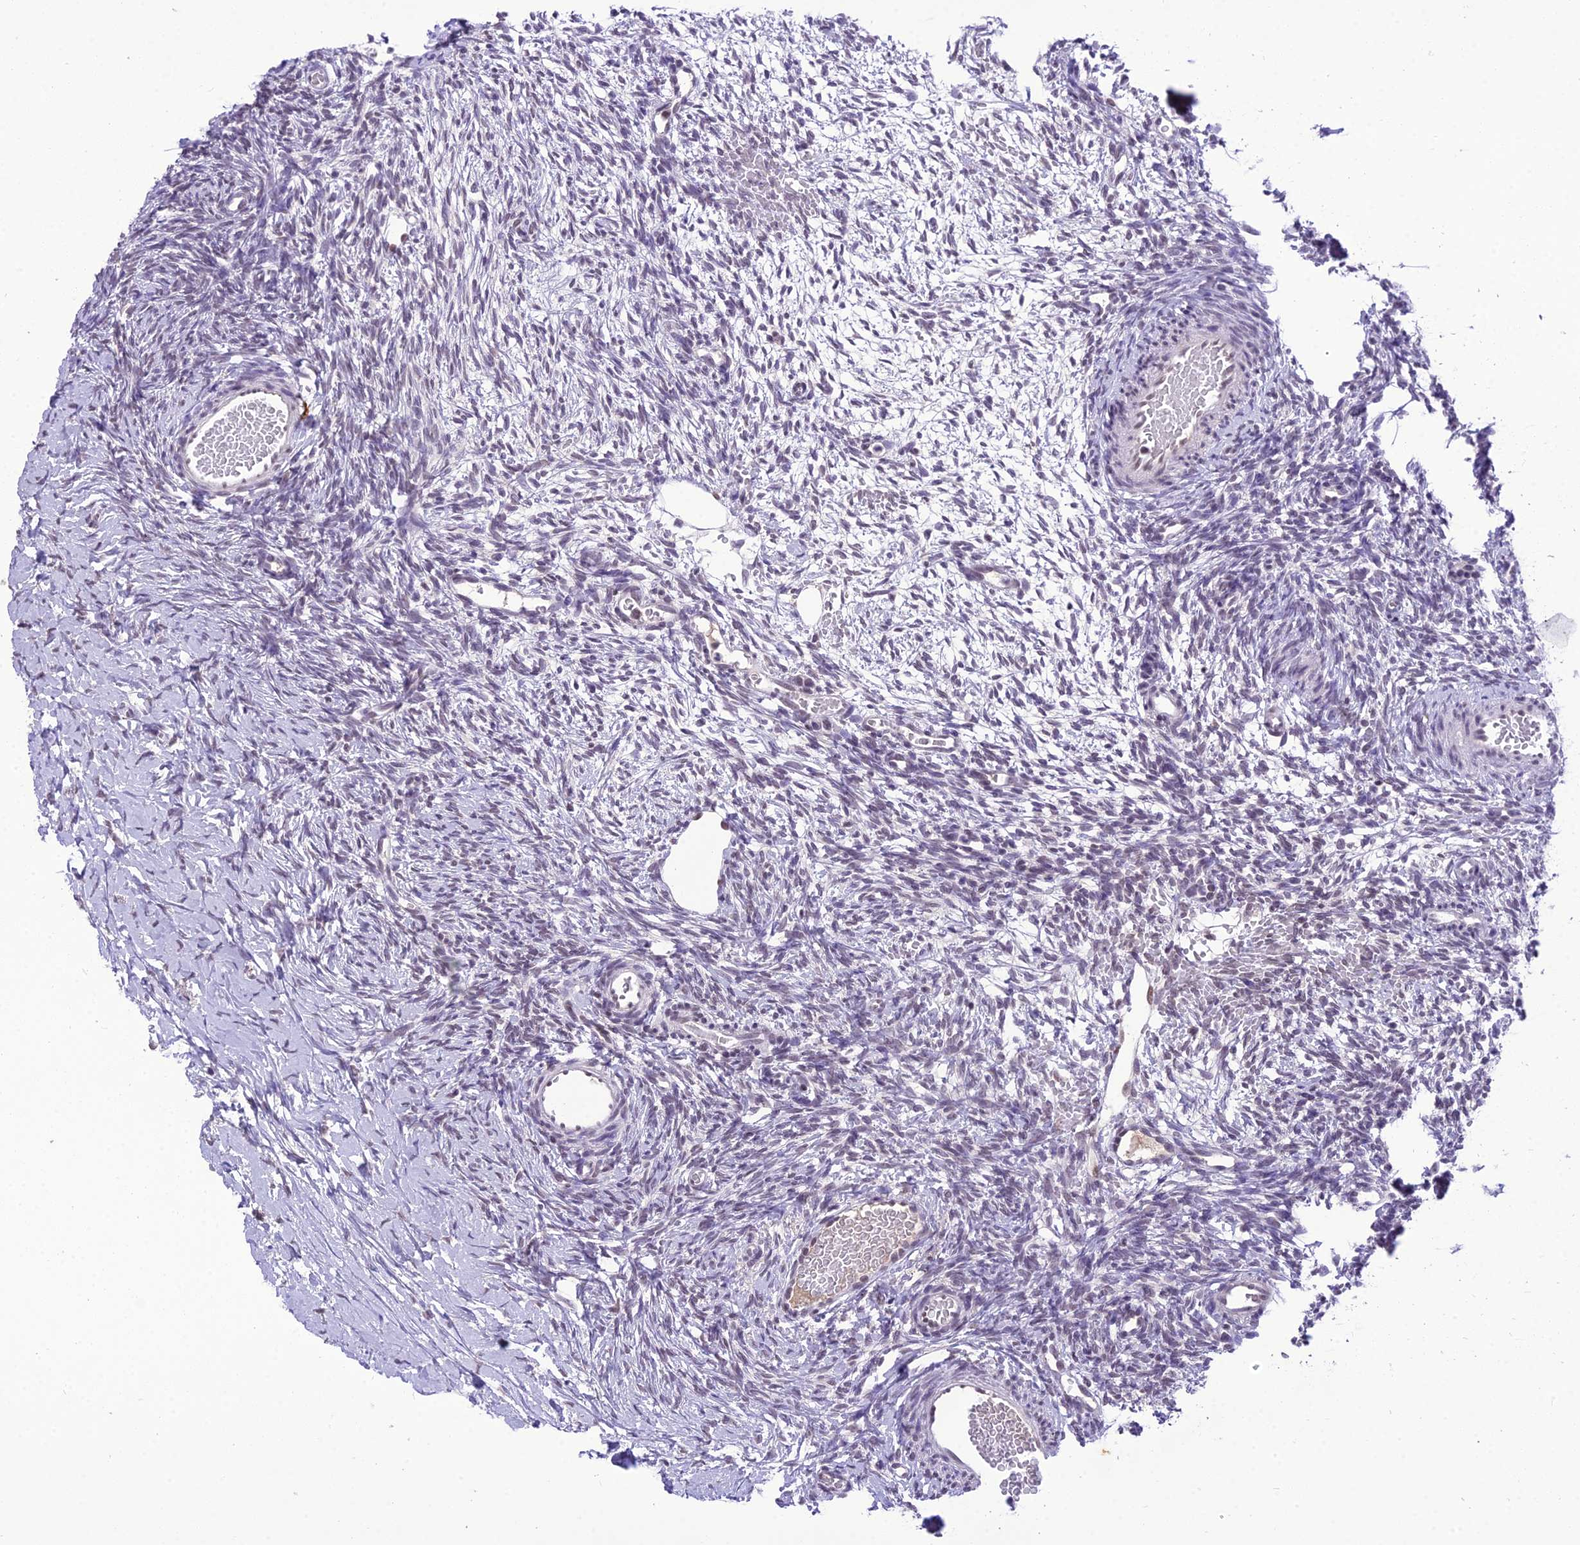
{"staining": {"intensity": "weak", "quantity": ">75%", "location": "nuclear"}, "tissue": "ovary", "cell_type": "Follicle cells", "image_type": "normal", "snomed": [{"axis": "morphology", "description": "Normal tissue, NOS"}, {"axis": "topography", "description": "Ovary"}], "caption": "Follicle cells exhibit low levels of weak nuclear staining in about >75% of cells in normal ovary.", "gene": "SH3RF3", "patient": {"sex": "female", "age": 39}}